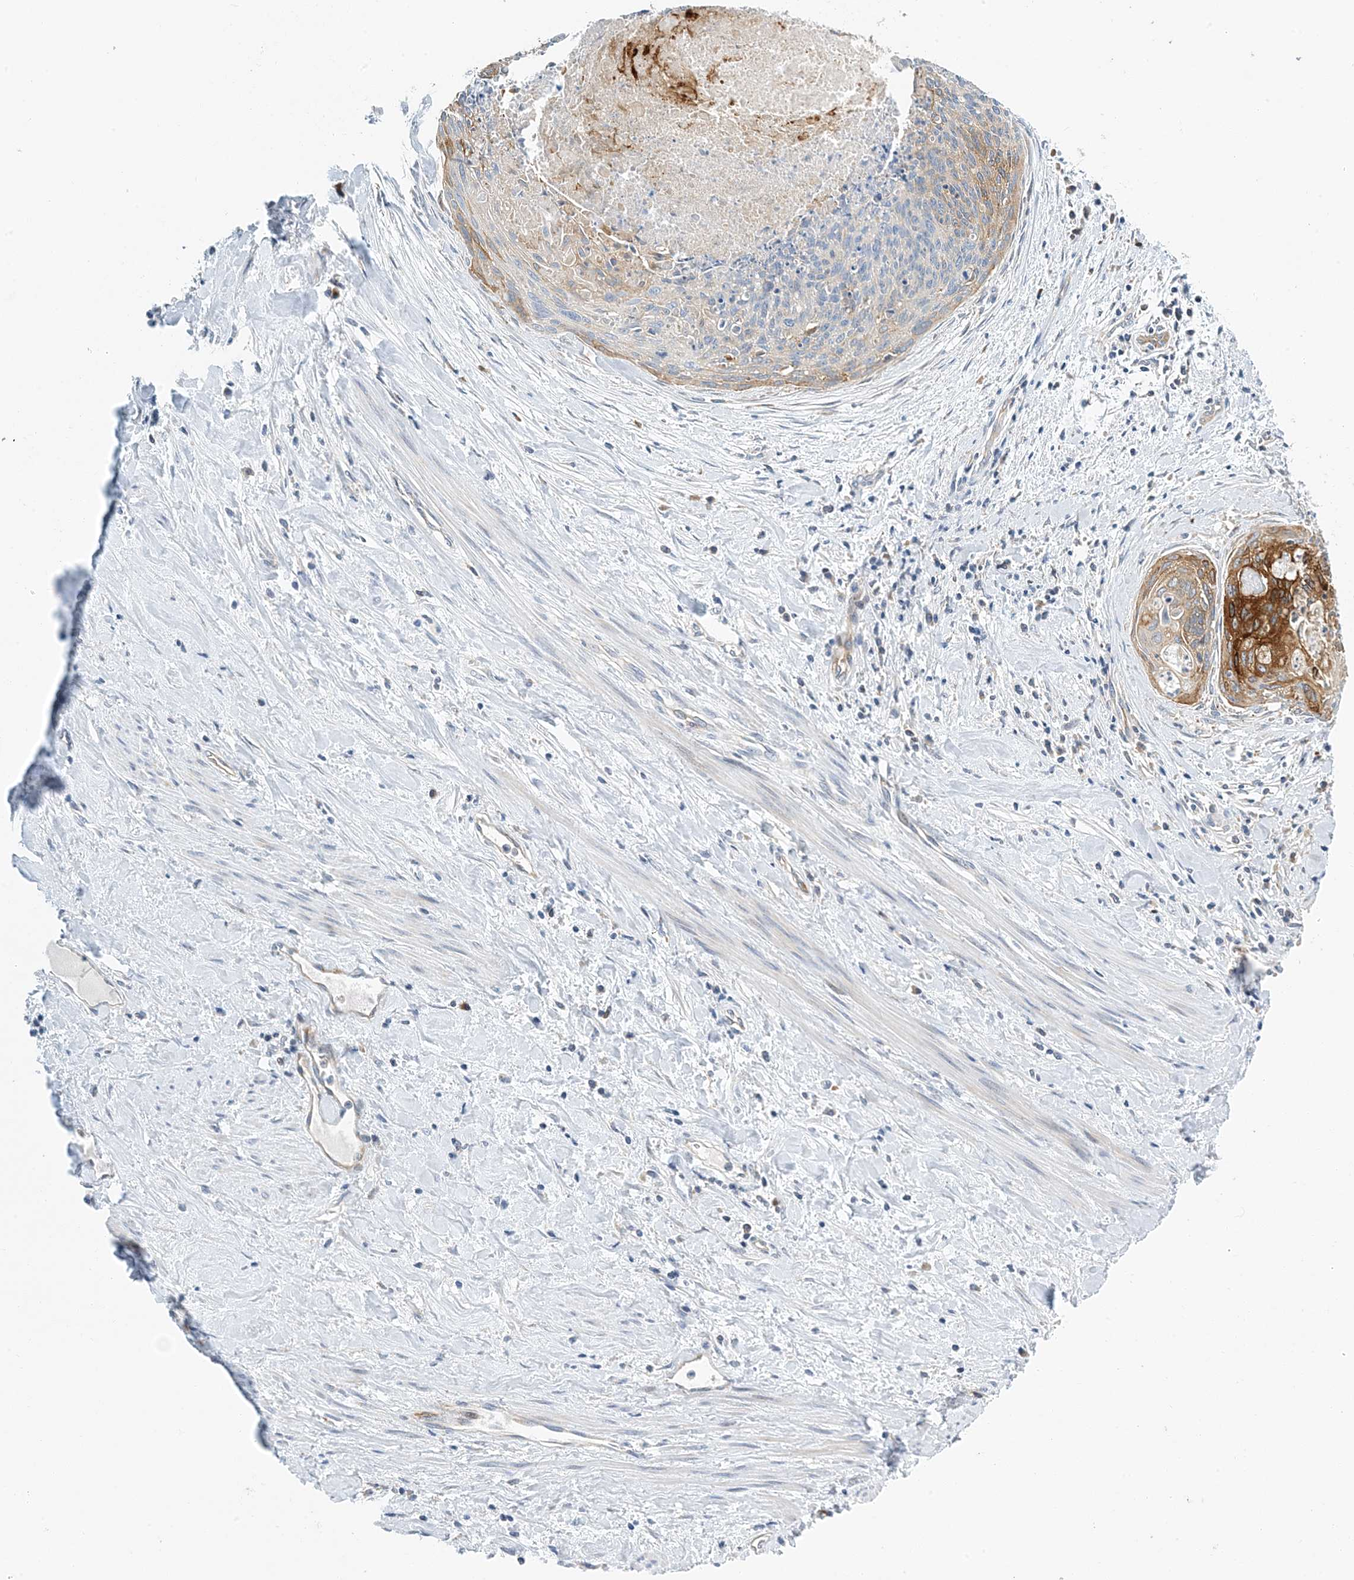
{"staining": {"intensity": "strong", "quantity": "25%-75%", "location": "cytoplasmic/membranous"}, "tissue": "cervical cancer", "cell_type": "Tumor cells", "image_type": "cancer", "snomed": [{"axis": "morphology", "description": "Squamous cell carcinoma, NOS"}, {"axis": "topography", "description": "Cervix"}], "caption": "Immunohistochemistry staining of cervical cancer (squamous cell carcinoma), which exhibits high levels of strong cytoplasmic/membranous expression in about 25%-75% of tumor cells indicating strong cytoplasmic/membranous protein staining. The staining was performed using DAB (brown) for protein detection and nuclei were counterstained in hematoxylin (blue).", "gene": "PCDHA2", "patient": {"sex": "female", "age": 55}}